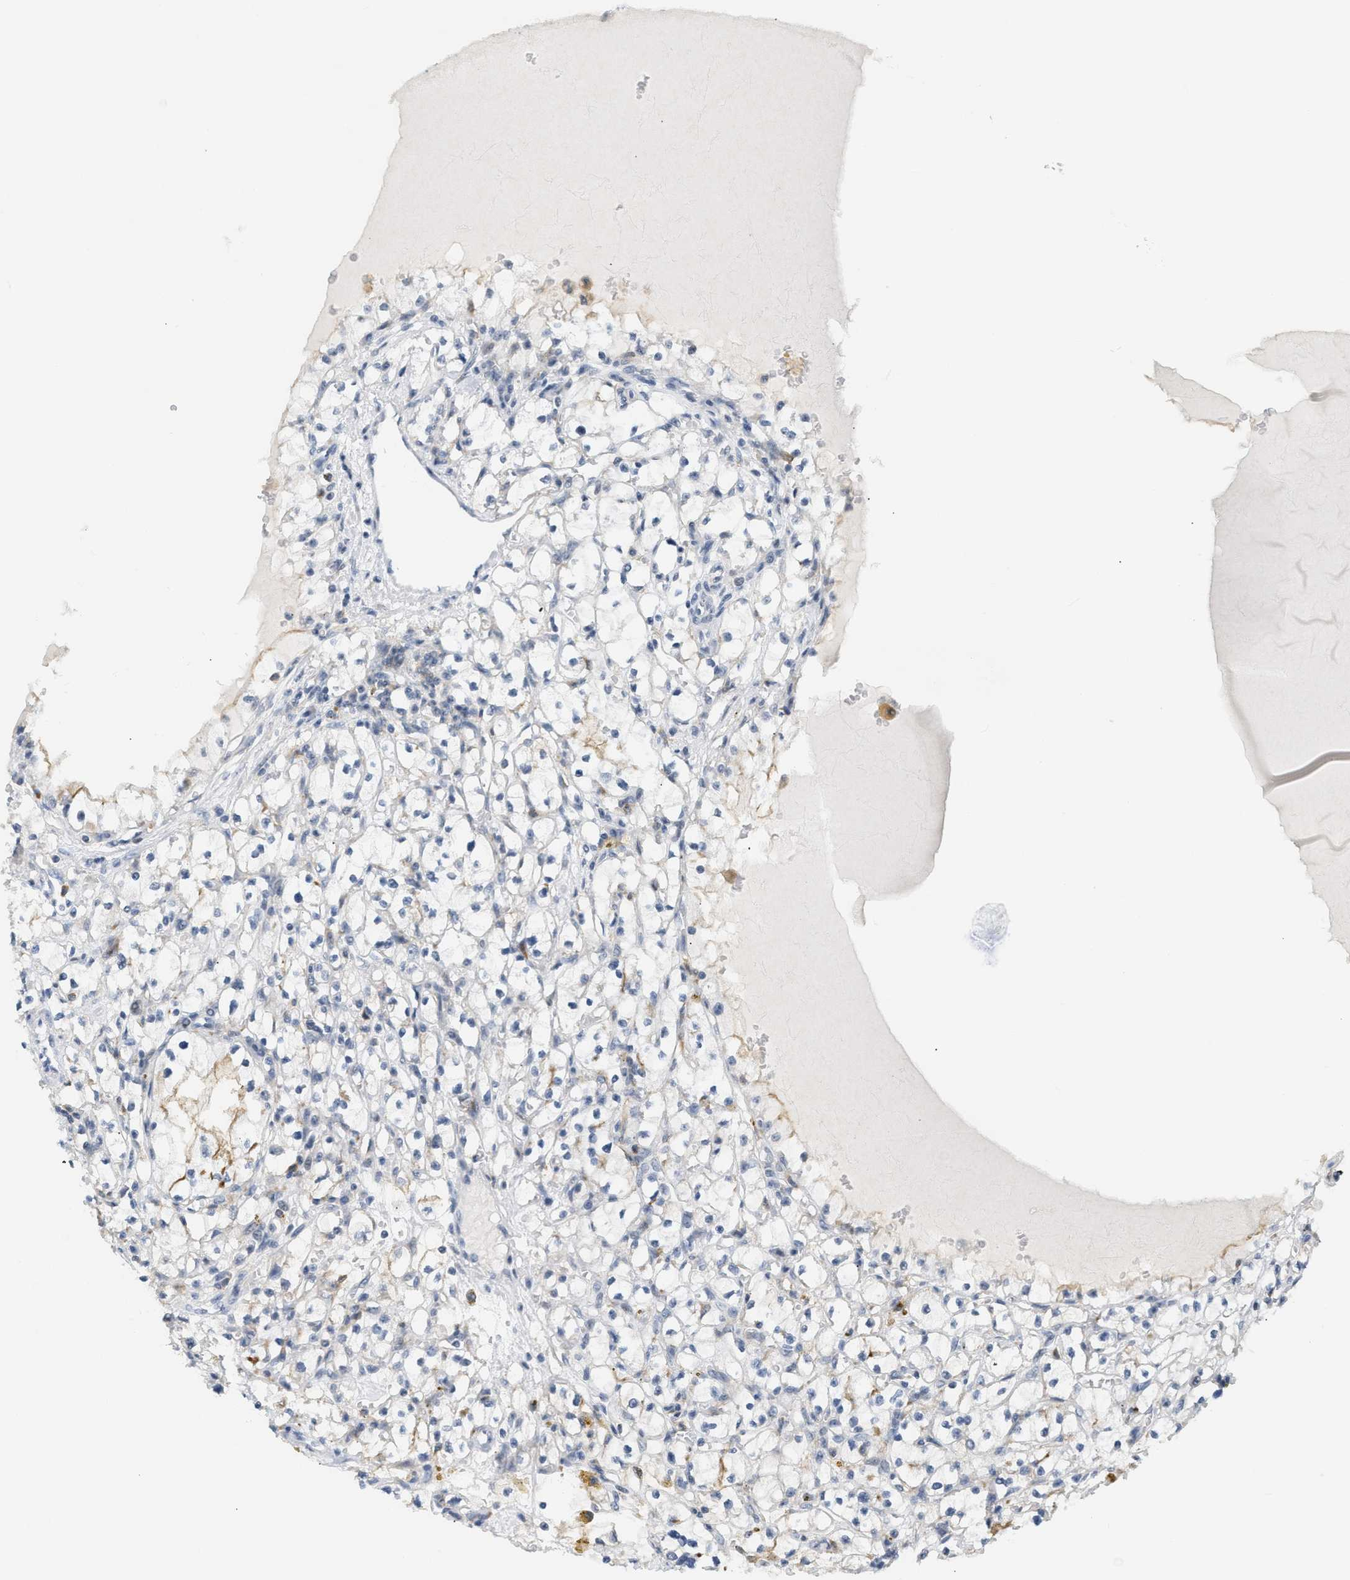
{"staining": {"intensity": "negative", "quantity": "none", "location": "none"}, "tissue": "renal cancer", "cell_type": "Tumor cells", "image_type": "cancer", "snomed": [{"axis": "morphology", "description": "Adenocarcinoma, NOS"}, {"axis": "topography", "description": "Kidney"}], "caption": "Immunohistochemistry photomicrograph of neoplastic tissue: human renal adenocarcinoma stained with DAB shows no significant protein expression in tumor cells.", "gene": "ZNF408", "patient": {"sex": "male", "age": 56}}